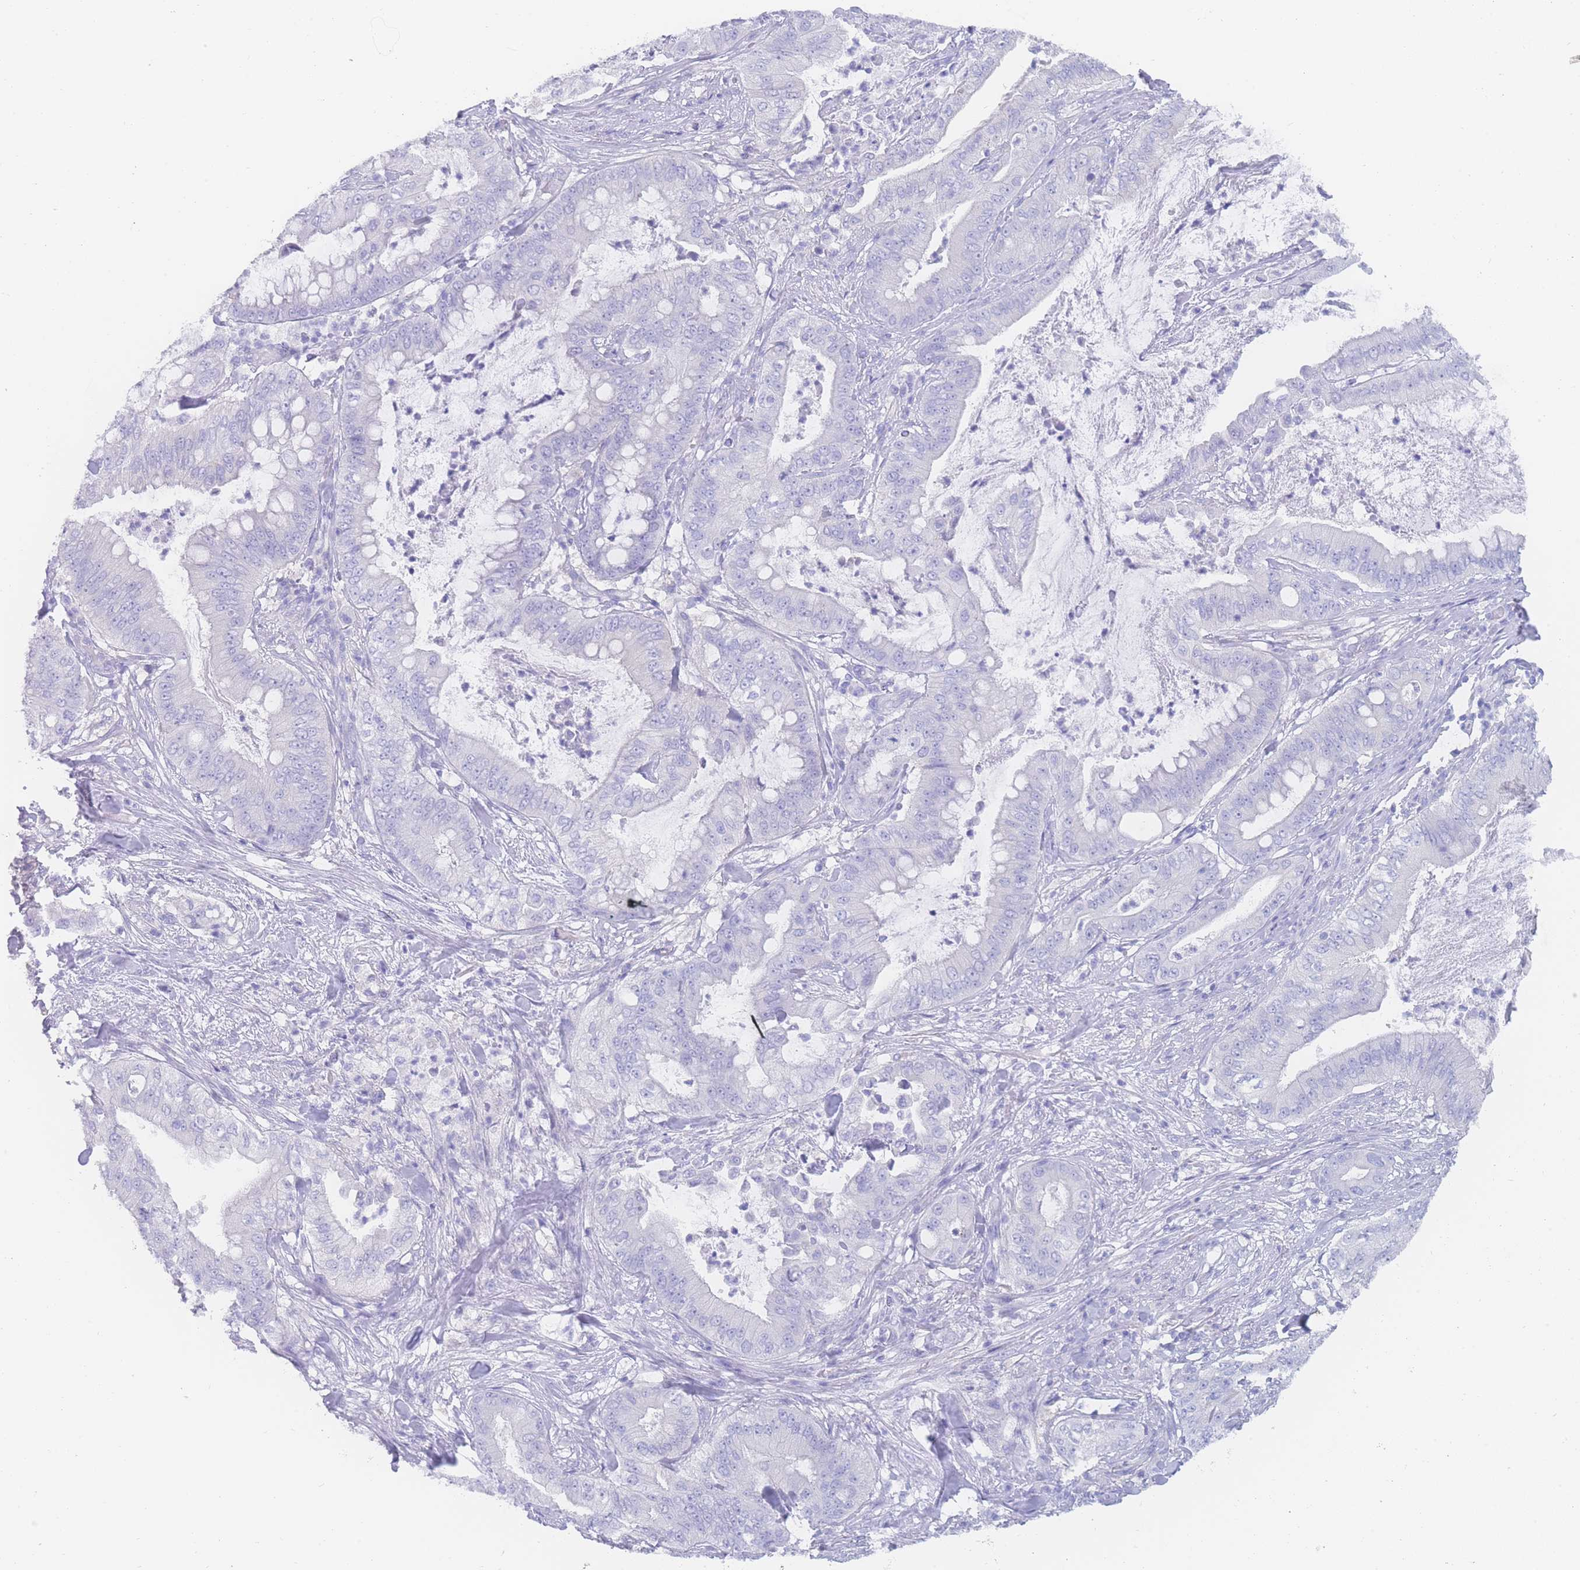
{"staining": {"intensity": "negative", "quantity": "none", "location": "none"}, "tissue": "pancreatic cancer", "cell_type": "Tumor cells", "image_type": "cancer", "snomed": [{"axis": "morphology", "description": "Adenocarcinoma, NOS"}, {"axis": "topography", "description": "Pancreas"}], "caption": "An immunohistochemistry (IHC) photomicrograph of pancreatic cancer is shown. There is no staining in tumor cells of pancreatic cancer.", "gene": "LZTFL1", "patient": {"sex": "male", "age": 71}}